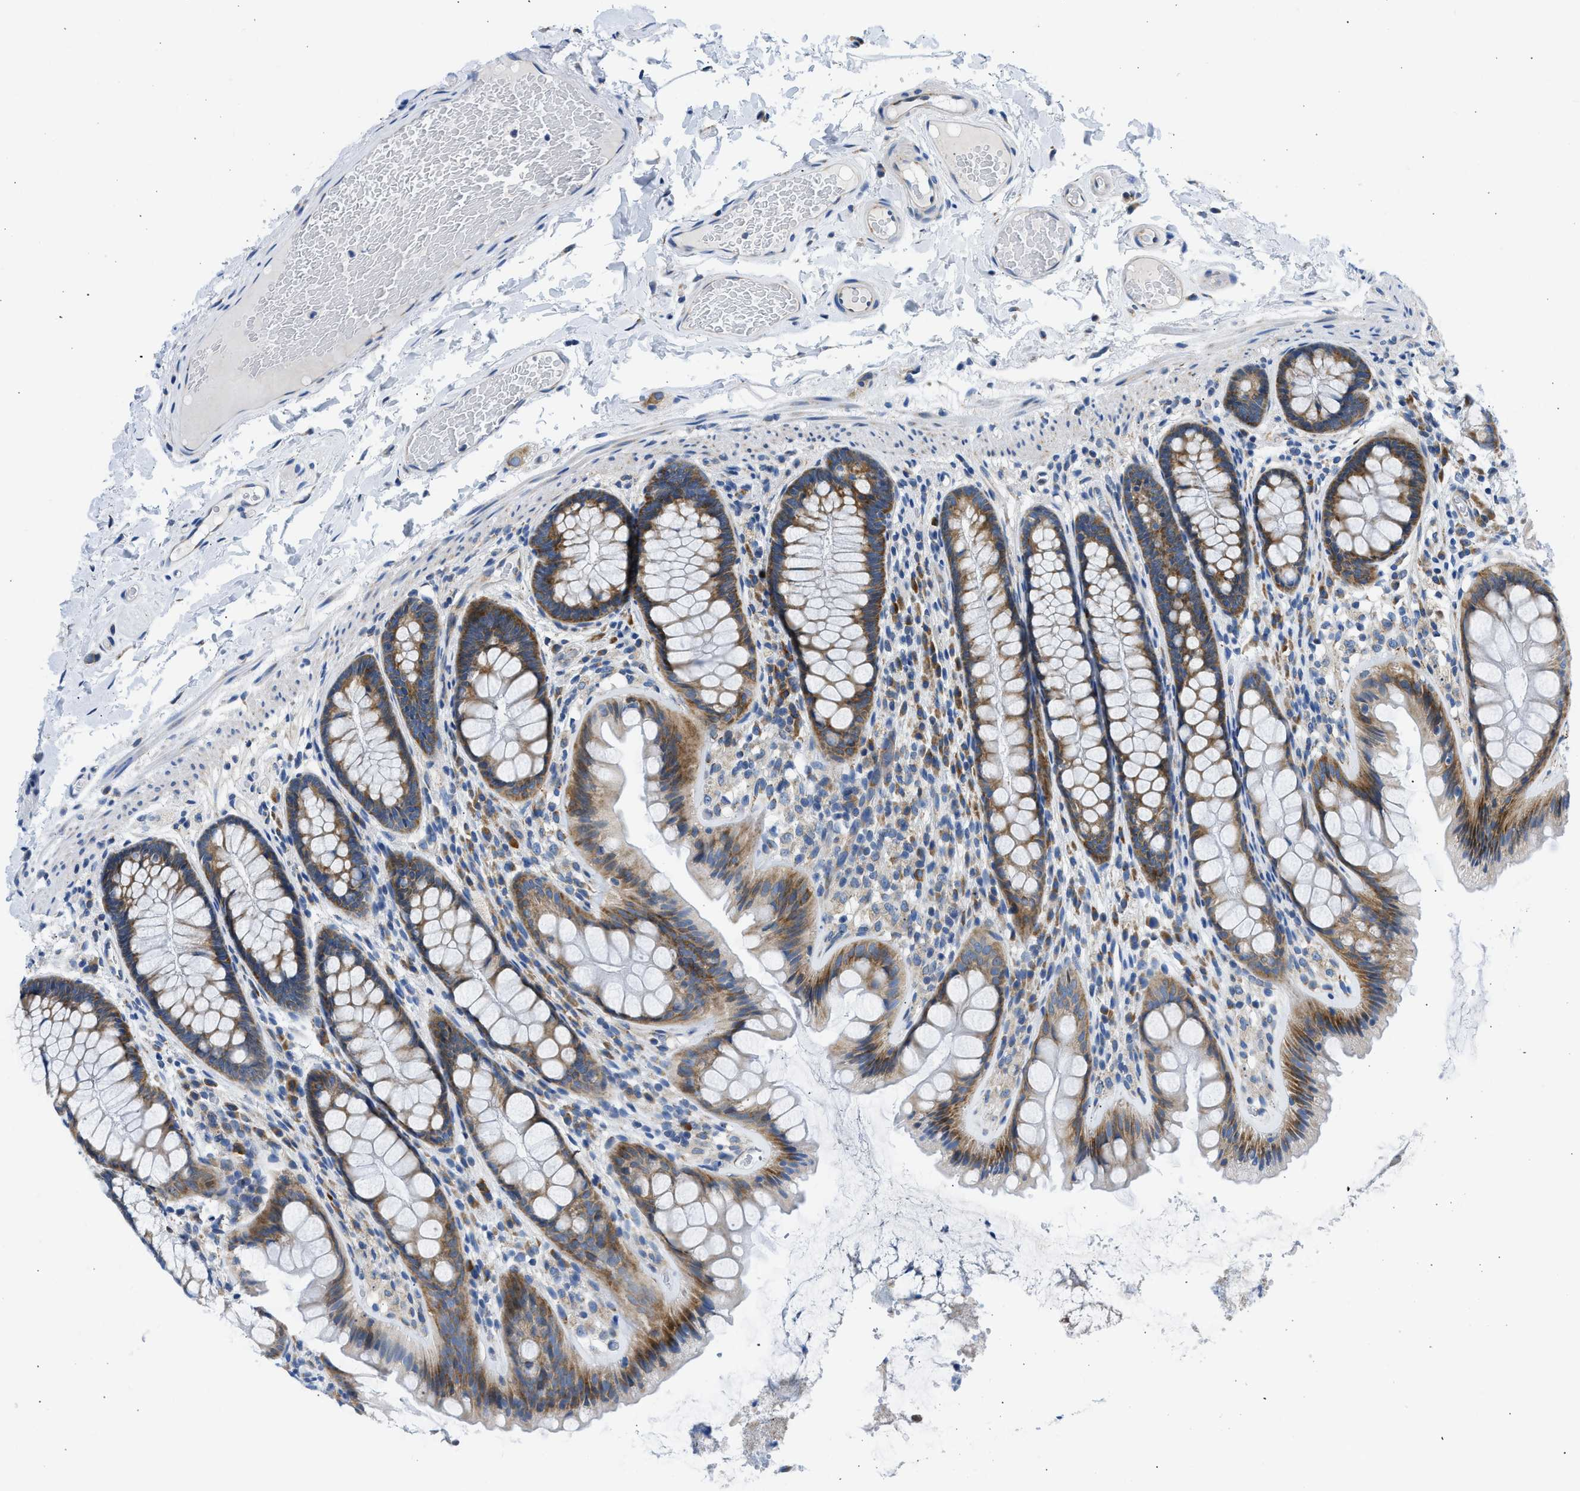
{"staining": {"intensity": "negative", "quantity": "none", "location": "none"}, "tissue": "colon", "cell_type": "Endothelial cells", "image_type": "normal", "snomed": [{"axis": "morphology", "description": "Normal tissue, NOS"}, {"axis": "topography", "description": "Colon"}], "caption": "Protein analysis of normal colon exhibits no significant staining in endothelial cells.", "gene": "CAMKK2", "patient": {"sex": "female", "age": 56}}